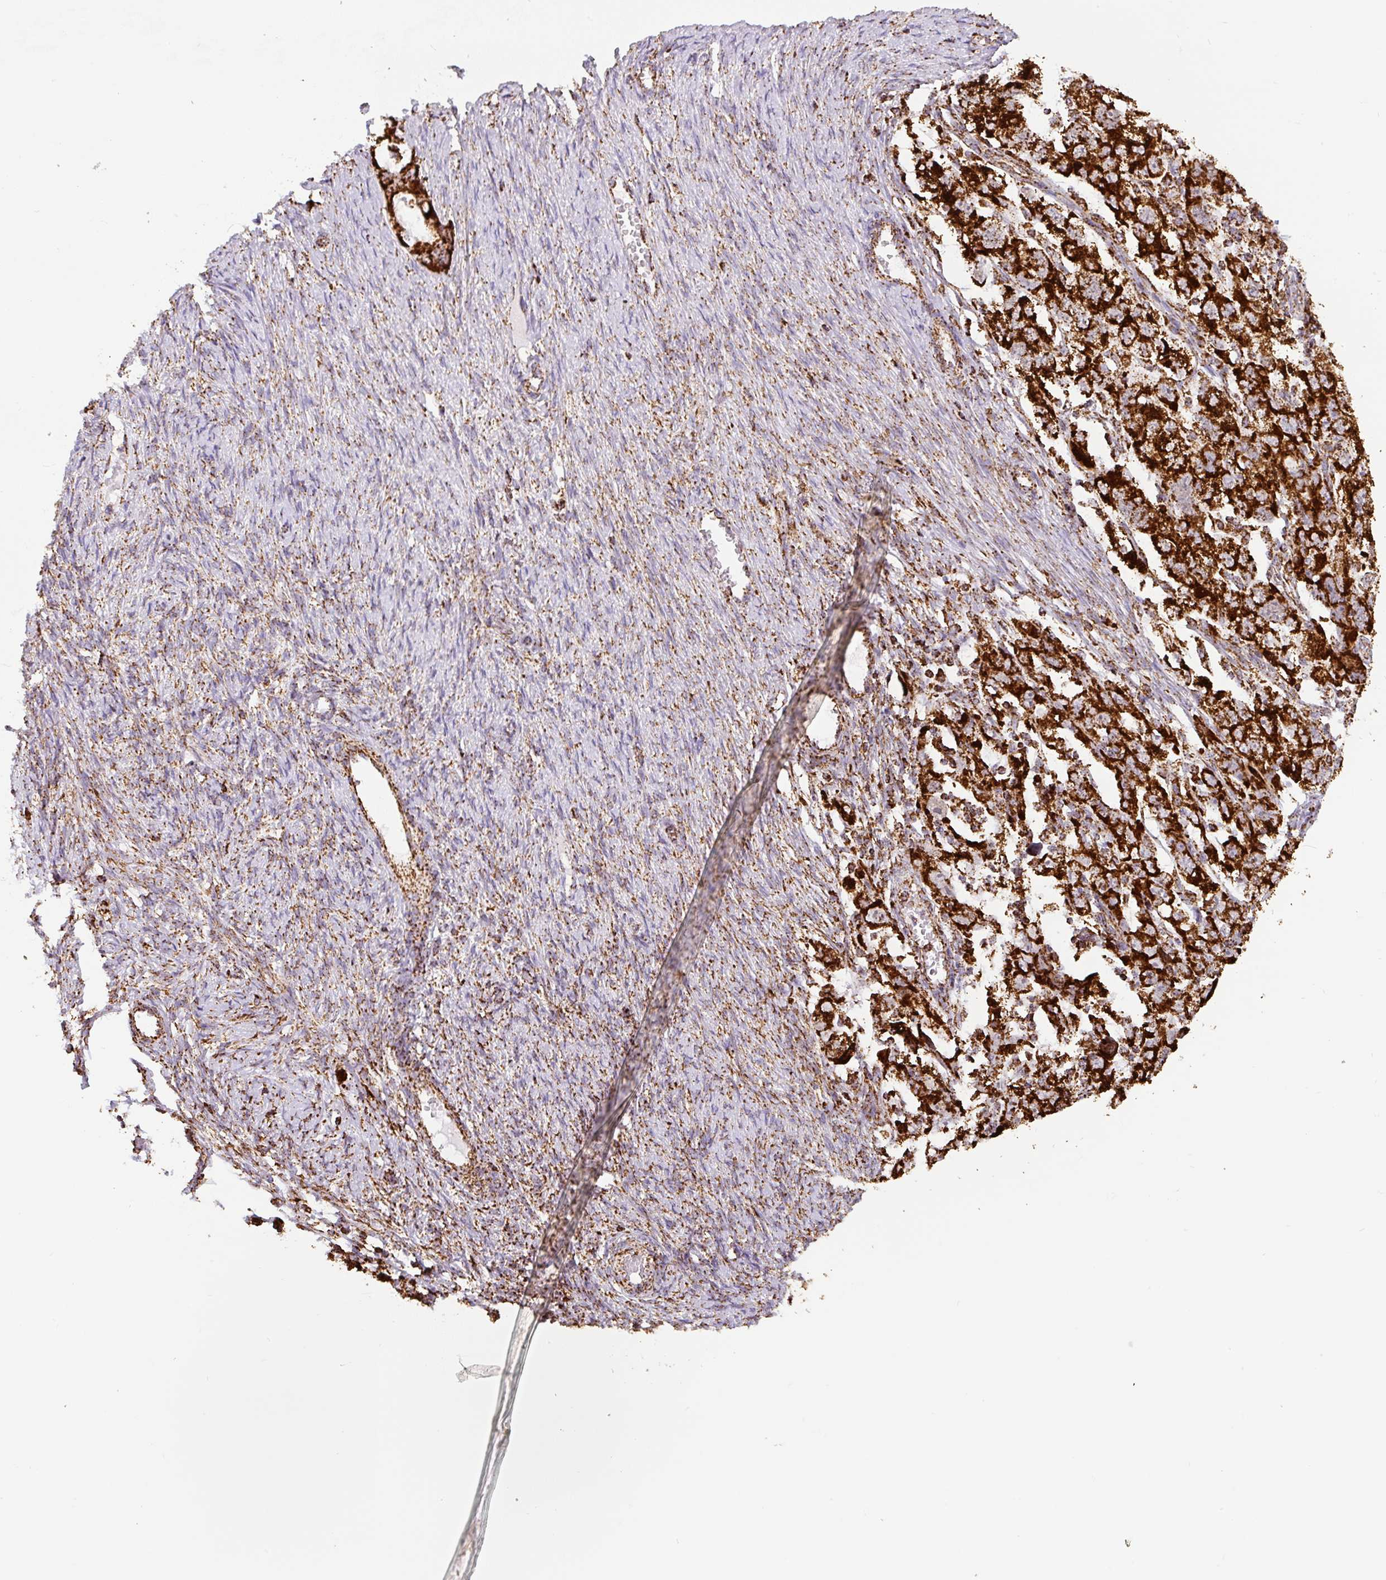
{"staining": {"intensity": "strong", "quantity": ">75%", "location": "cytoplasmic/membranous"}, "tissue": "ovarian cancer", "cell_type": "Tumor cells", "image_type": "cancer", "snomed": [{"axis": "morphology", "description": "Carcinoma, NOS"}, {"axis": "morphology", "description": "Cystadenocarcinoma, serous, NOS"}, {"axis": "topography", "description": "Ovary"}], "caption": "Ovarian cancer (serous cystadenocarcinoma) stained with a brown dye demonstrates strong cytoplasmic/membranous positive staining in approximately >75% of tumor cells.", "gene": "ATP5F1A", "patient": {"sex": "female", "age": 69}}